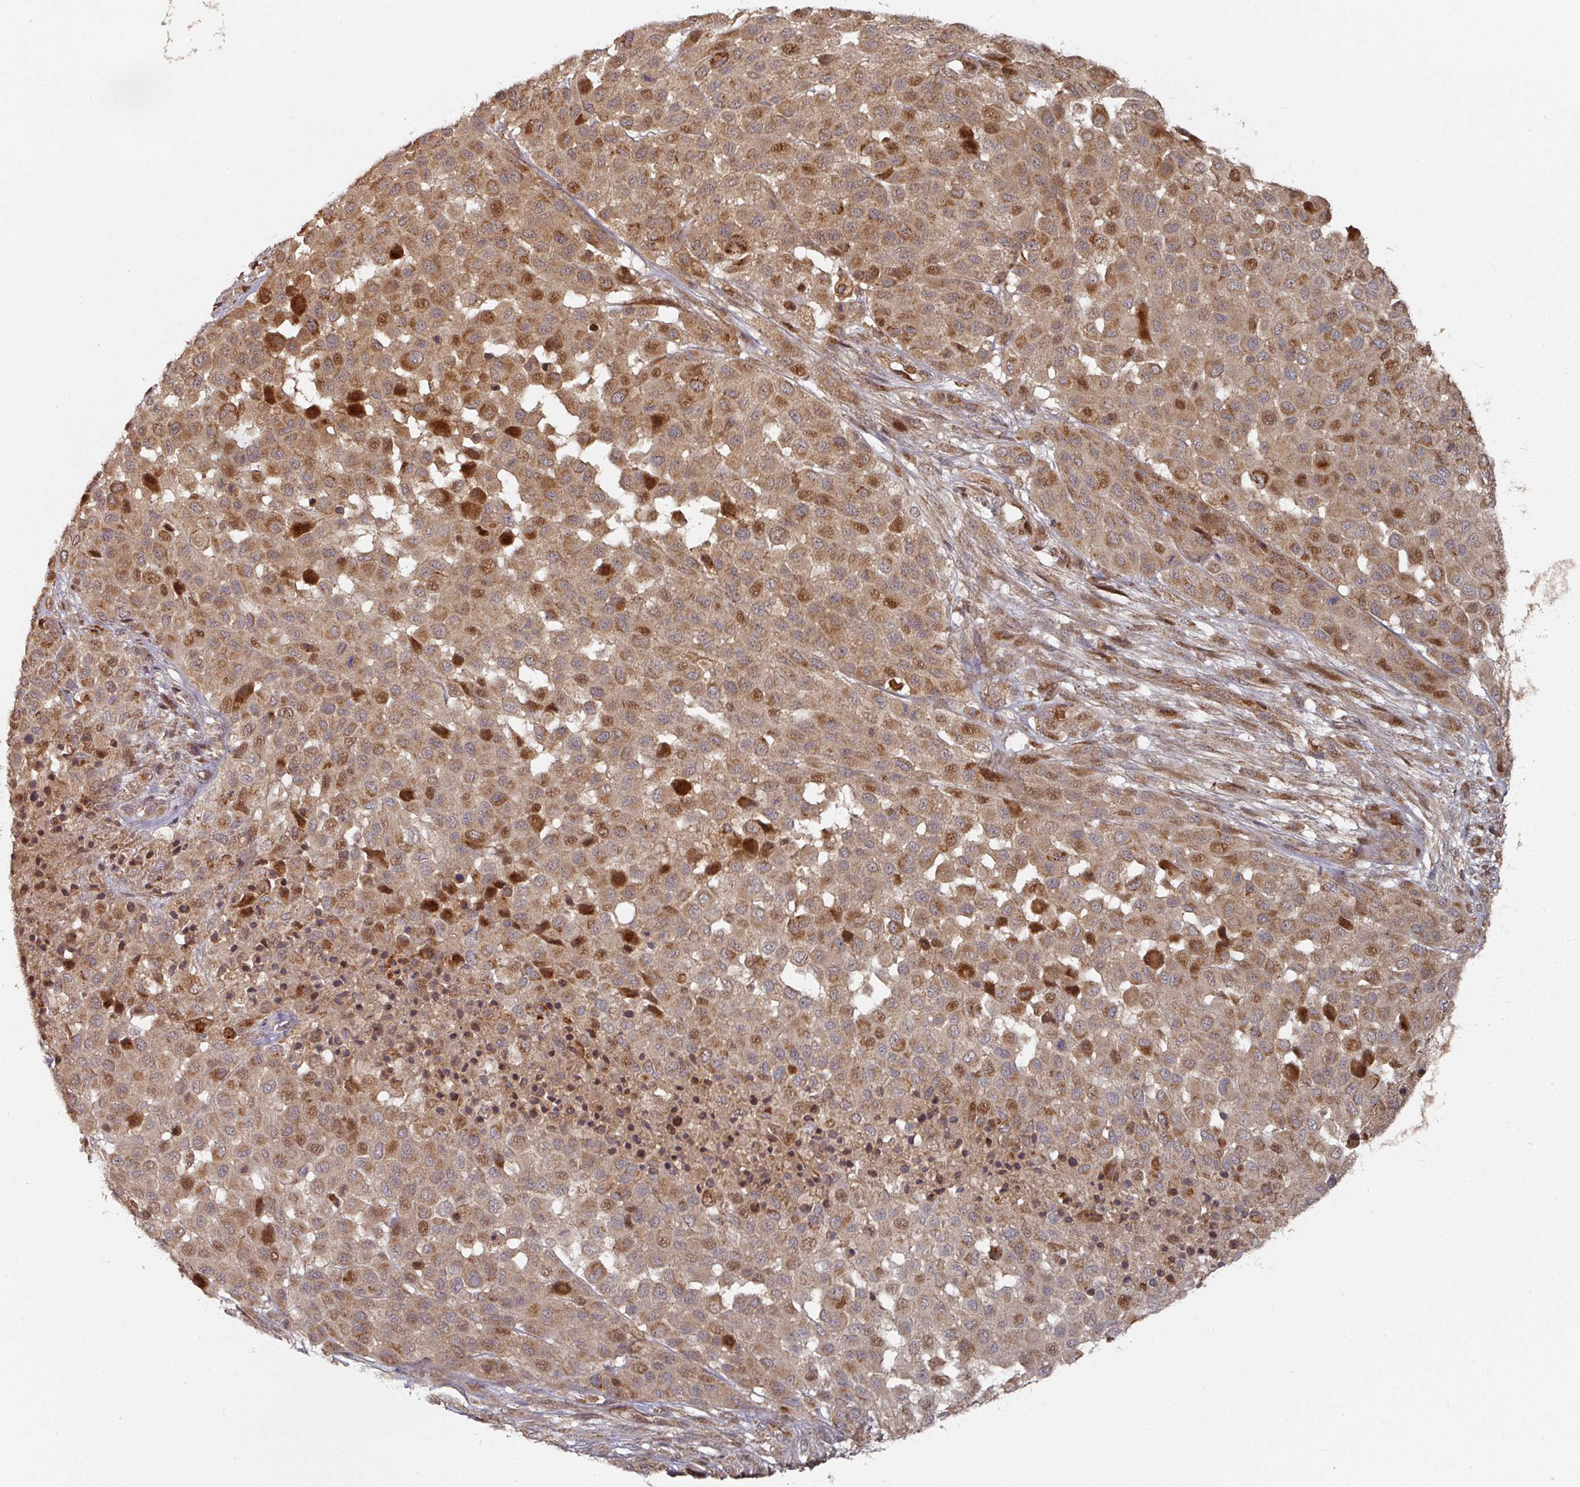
{"staining": {"intensity": "moderate", "quantity": ">75%", "location": "cytoplasmic/membranous,nuclear"}, "tissue": "melanoma", "cell_type": "Tumor cells", "image_type": "cancer", "snomed": [{"axis": "morphology", "description": "Malignant melanoma, Metastatic site"}, {"axis": "topography", "description": "Skin"}], "caption": "Malignant melanoma (metastatic site) was stained to show a protein in brown. There is medium levels of moderate cytoplasmic/membranous and nuclear expression in about >75% of tumor cells.", "gene": "DNAJC7", "patient": {"sex": "female", "age": 81}}